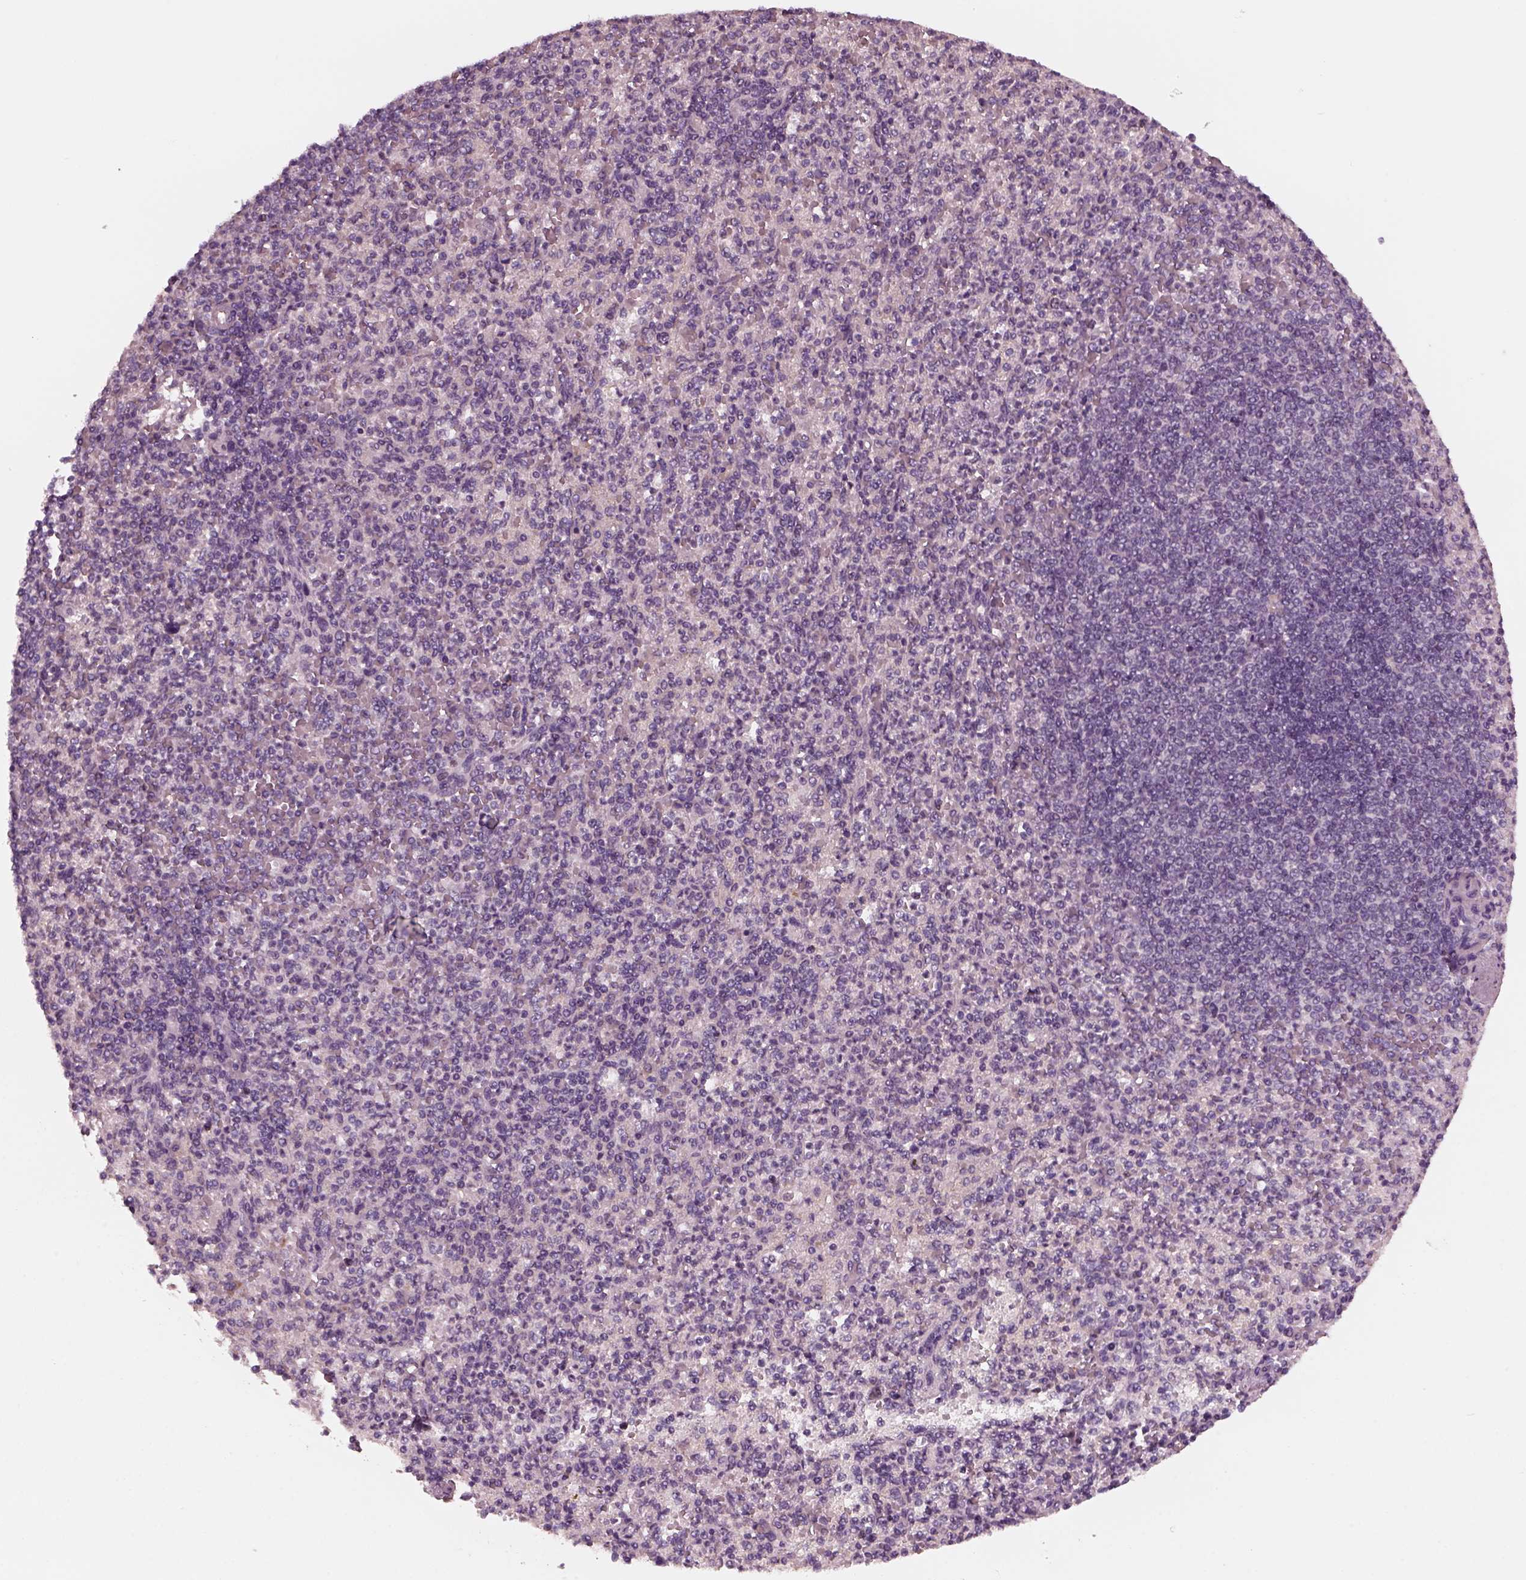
{"staining": {"intensity": "negative", "quantity": "none", "location": "none"}, "tissue": "spleen", "cell_type": "Cells in red pulp", "image_type": "normal", "snomed": [{"axis": "morphology", "description": "Normal tissue, NOS"}, {"axis": "topography", "description": "Spleen"}], "caption": "Protein analysis of unremarkable spleen displays no significant positivity in cells in red pulp. (Stains: DAB (3,3'-diaminobenzidine) immunohistochemistry with hematoxylin counter stain, Microscopy: brightfield microscopy at high magnification).", "gene": "SAXO1", "patient": {"sex": "female", "age": 74}}